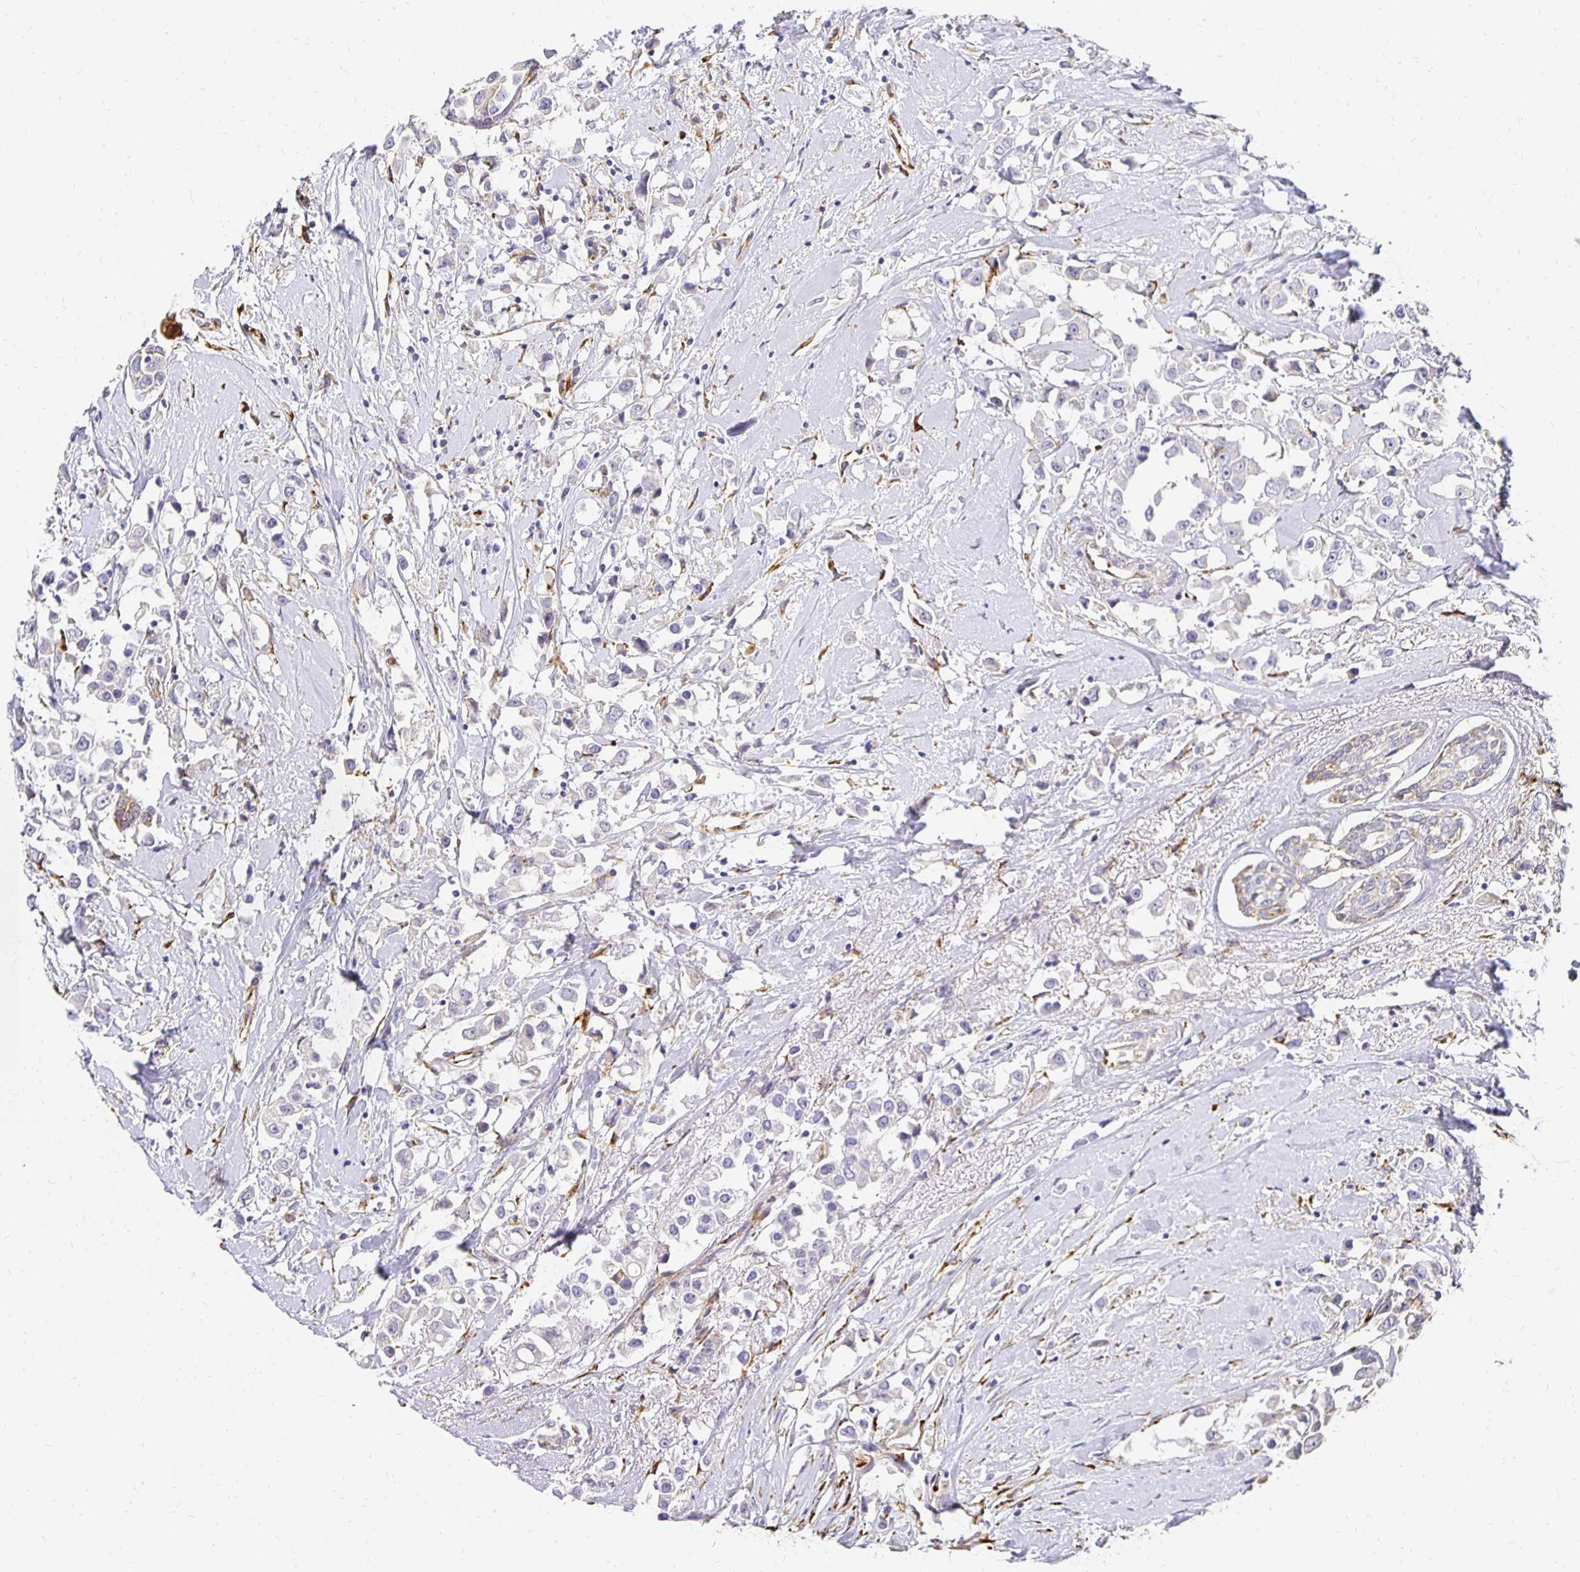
{"staining": {"intensity": "negative", "quantity": "none", "location": "none"}, "tissue": "breast cancer", "cell_type": "Tumor cells", "image_type": "cancer", "snomed": [{"axis": "morphology", "description": "Duct carcinoma"}, {"axis": "topography", "description": "Breast"}], "caption": "Immunohistochemistry image of breast cancer (intraductal carcinoma) stained for a protein (brown), which exhibits no positivity in tumor cells.", "gene": "PLOD1", "patient": {"sex": "female", "age": 61}}